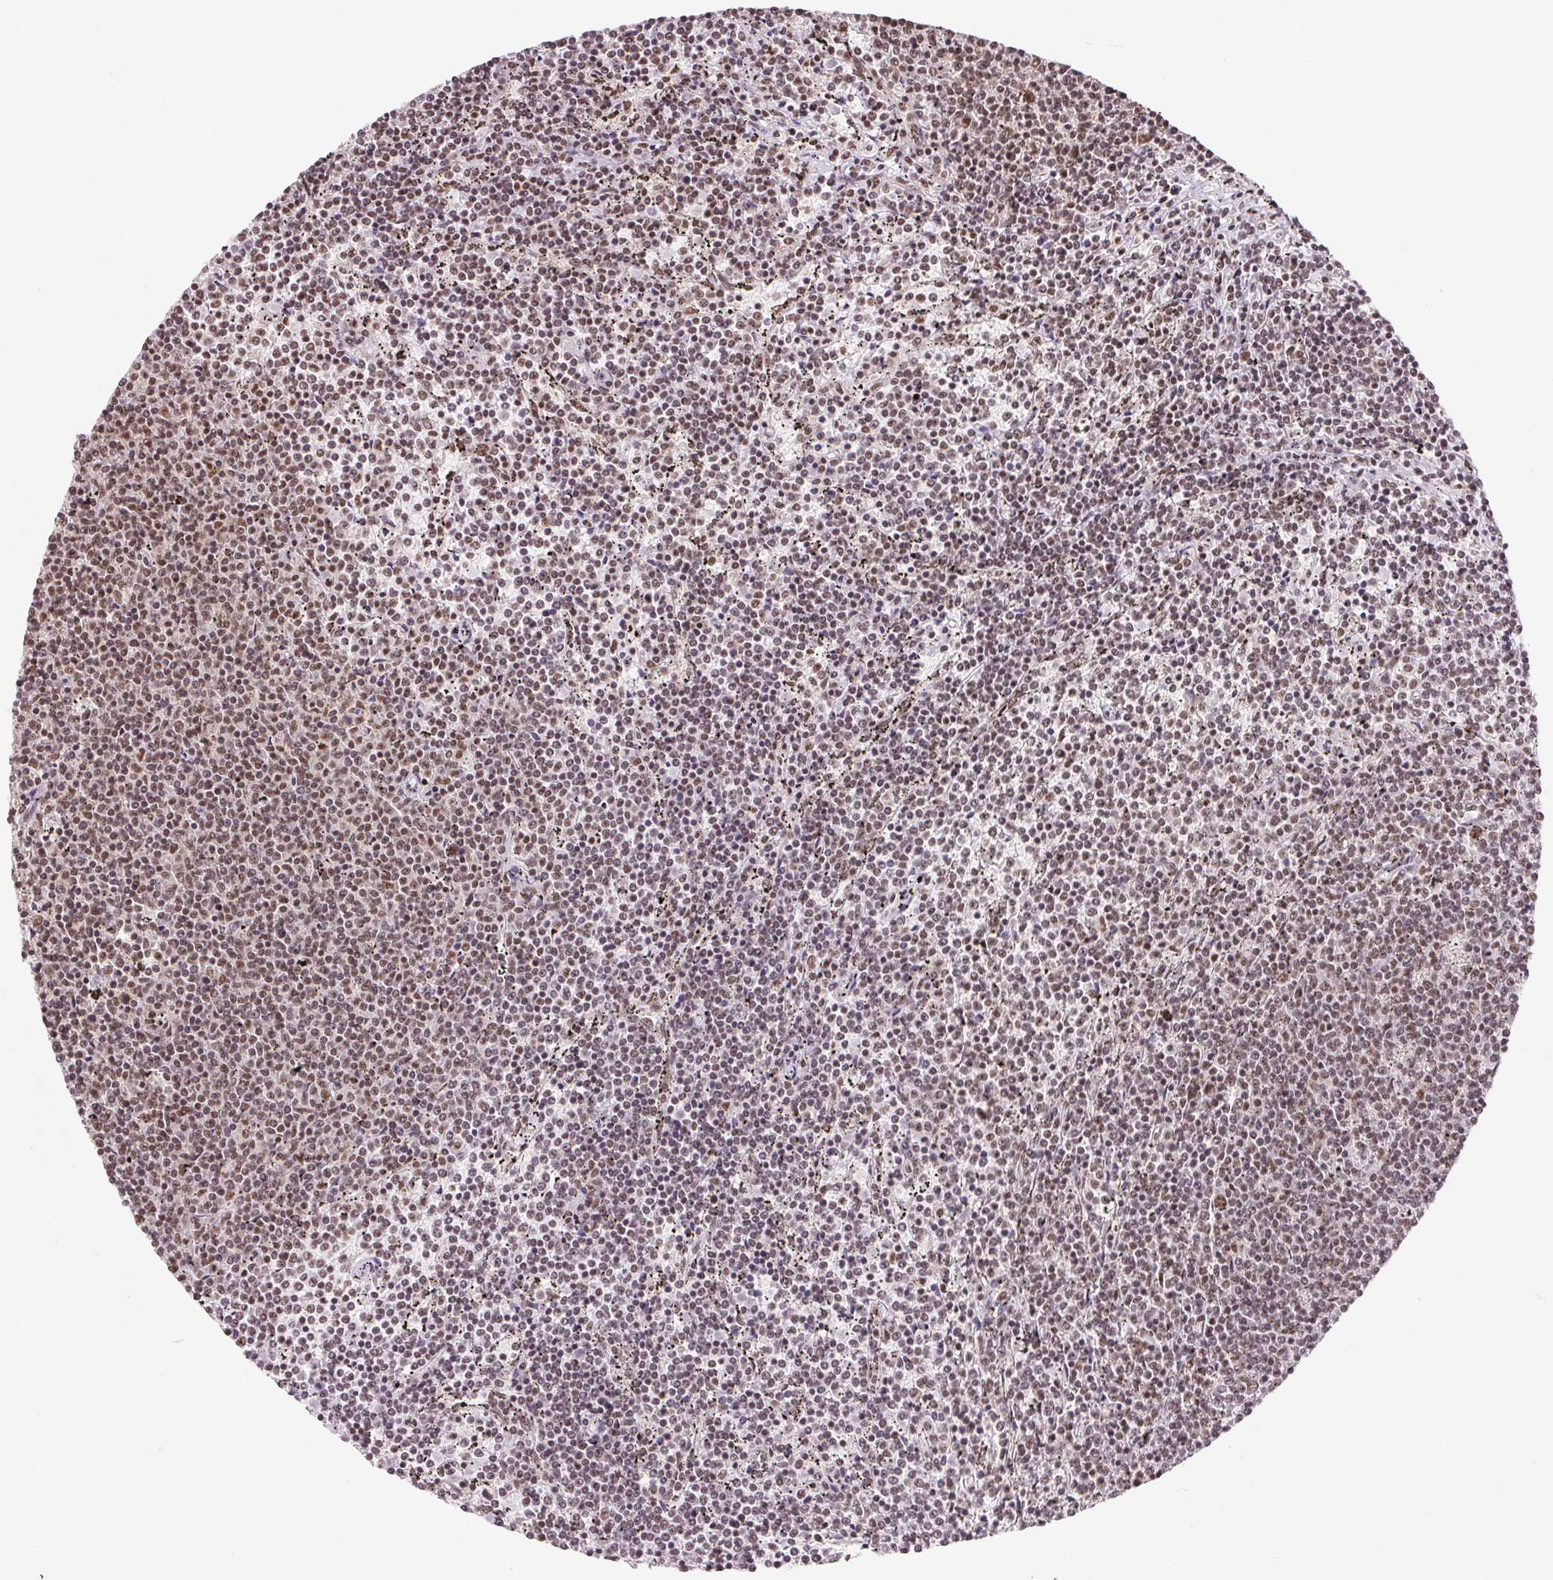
{"staining": {"intensity": "weak", "quantity": "25%-75%", "location": "nuclear"}, "tissue": "lymphoma", "cell_type": "Tumor cells", "image_type": "cancer", "snomed": [{"axis": "morphology", "description": "Malignant lymphoma, non-Hodgkin's type, Low grade"}, {"axis": "topography", "description": "Spleen"}], "caption": "Human malignant lymphoma, non-Hodgkin's type (low-grade) stained with a protein marker reveals weak staining in tumor cells.", "gene": "IK", "patient": {"sex": "female", "age": 50}}